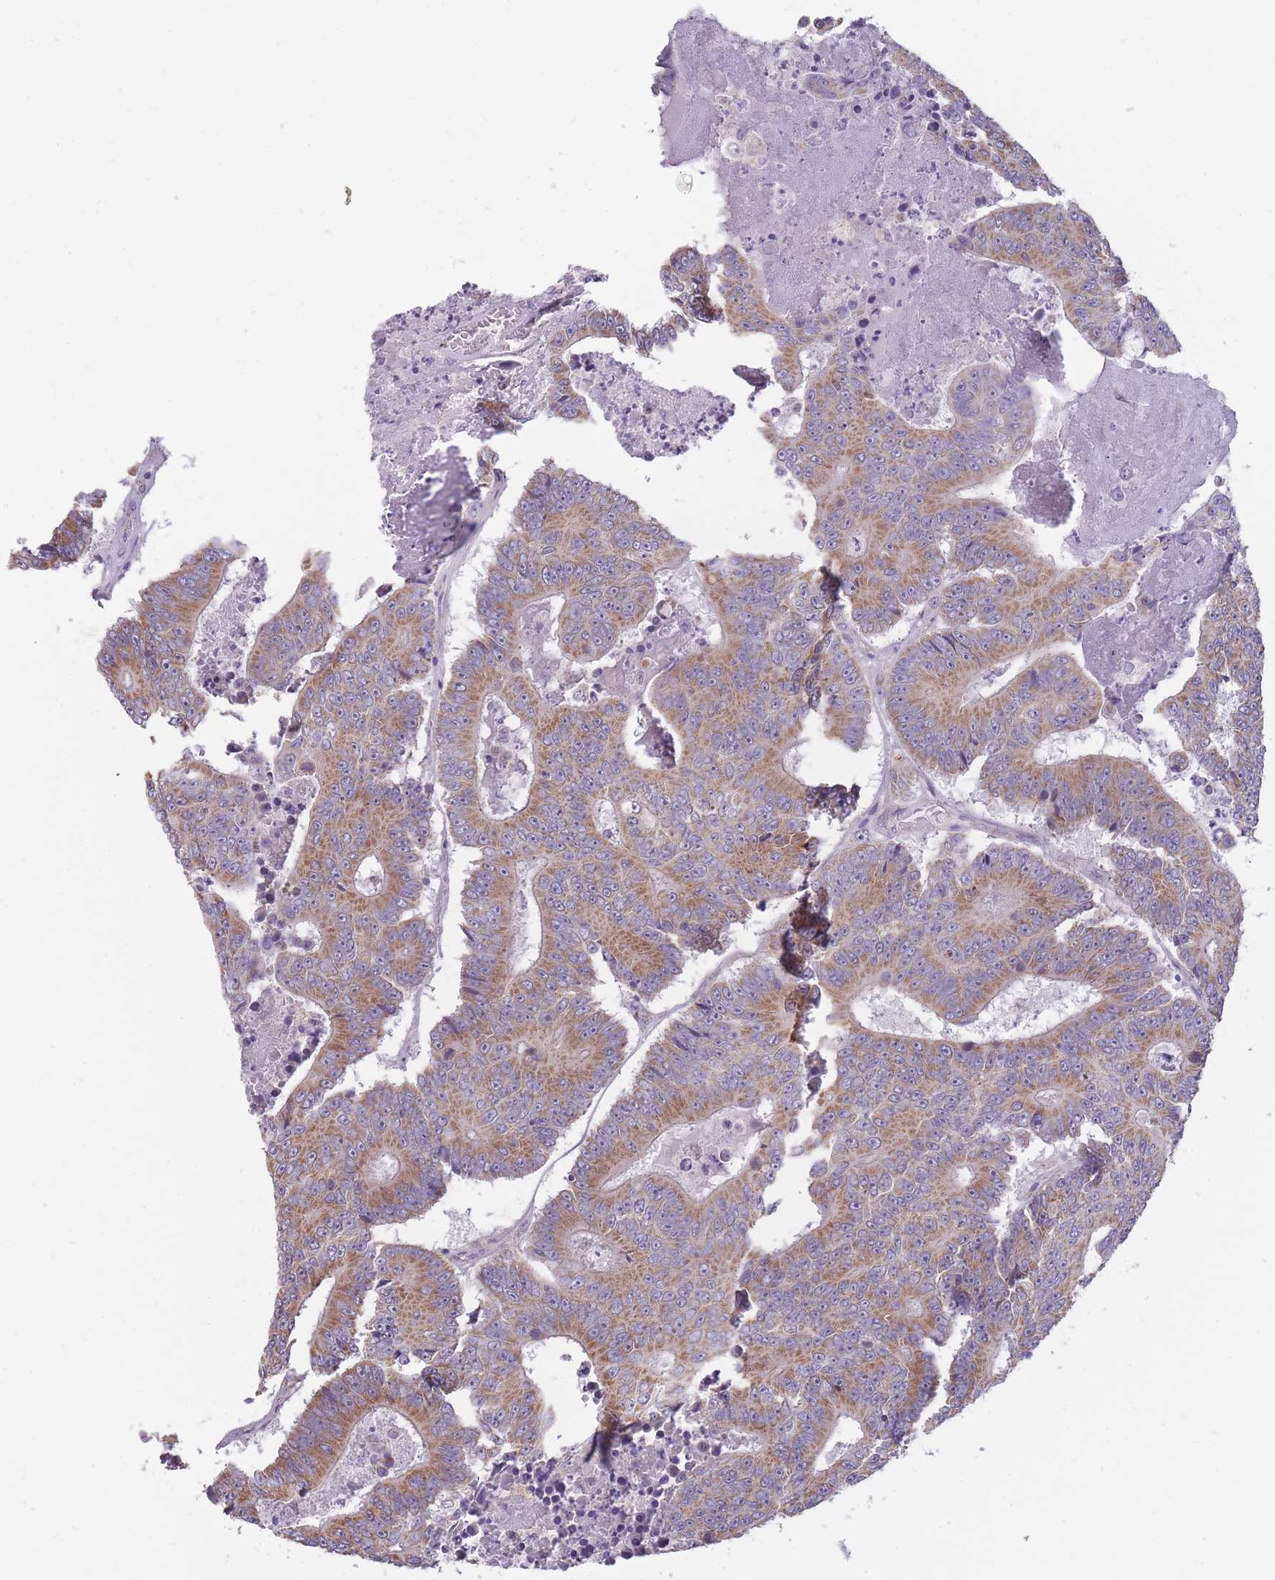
{"staining": {"intensity": "moderate", "quantity": ">75%", "location": "cytoplasmic/membranous"}, "tissue": "colorectal cancer", "cell_type": "Tumor cells", "image_type": "cancer", "snomed": [{"axis": "morphology", "description": "Adenocarcinoma, NOS"}, {"axis": "topography", "description": "Colon"}], "caption": "Moderate cytoplasmic/membranous expression for a protein is identified in approximately >75% of tumor cells of colorectal cancer (adenocarcinoma) using IHC.", "gene": "MRPS18C", "patient": {"sex": "male", "age": 83}}